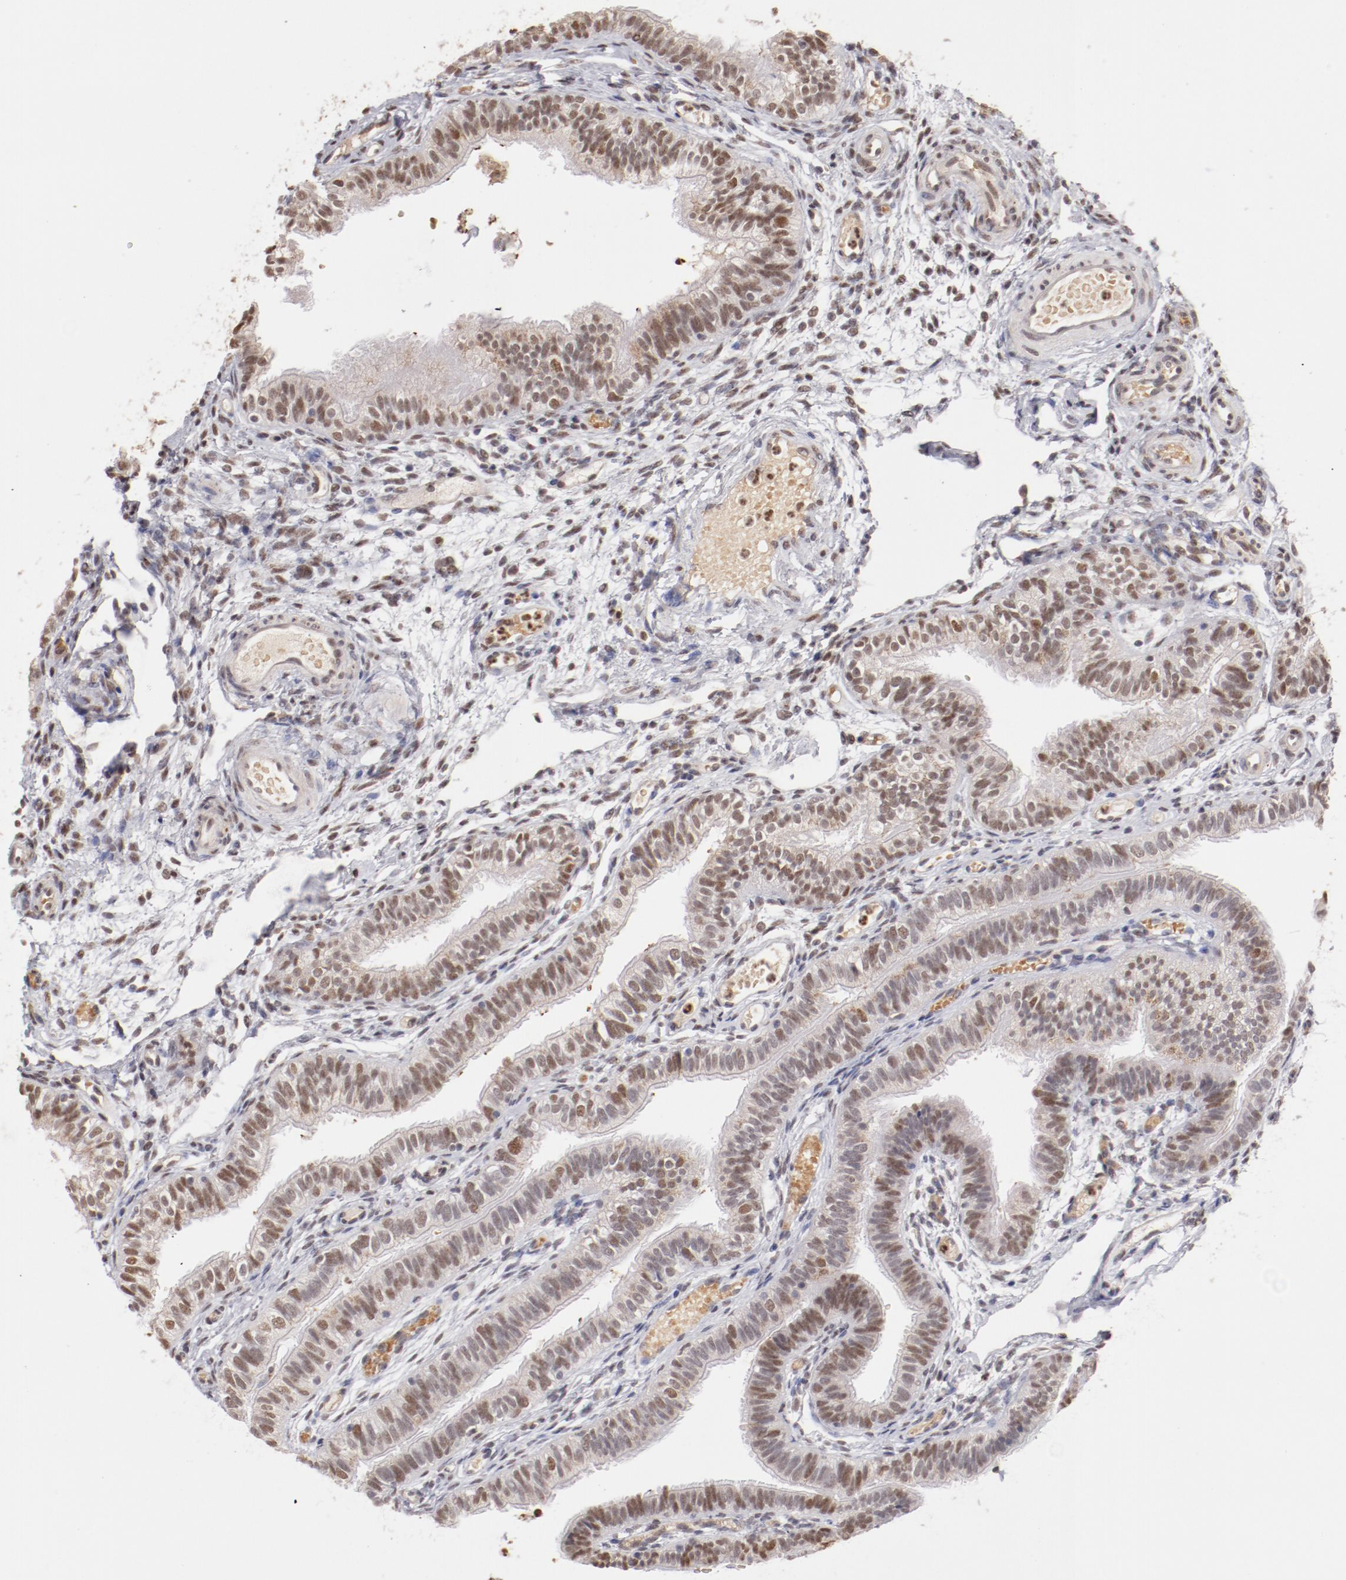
{"staining": {"intensity": "moderate", "quantity": ">75%", "location": "nuclear"}, "tissue": "fallopian tube", "cell_type": "Glandular cells", "image_type": "normal", "snomed": [{"axis": "morphology", "description": "Normal tissue, NOS"}, {"axis": "morphology", "description": "Dermoid, NOS"}, {"axis": "topography", "description": "Fallopian tube"}], "caption": "Protein analysis of benign fallopian tube exhibits moderate nuclear staining in approximately >75% of glandular cells. (DAB IHC, brown staining for protein, blue staining for nuclei).", "gene": "NFE2", "patient": {"sex": "female", "age": 33}}